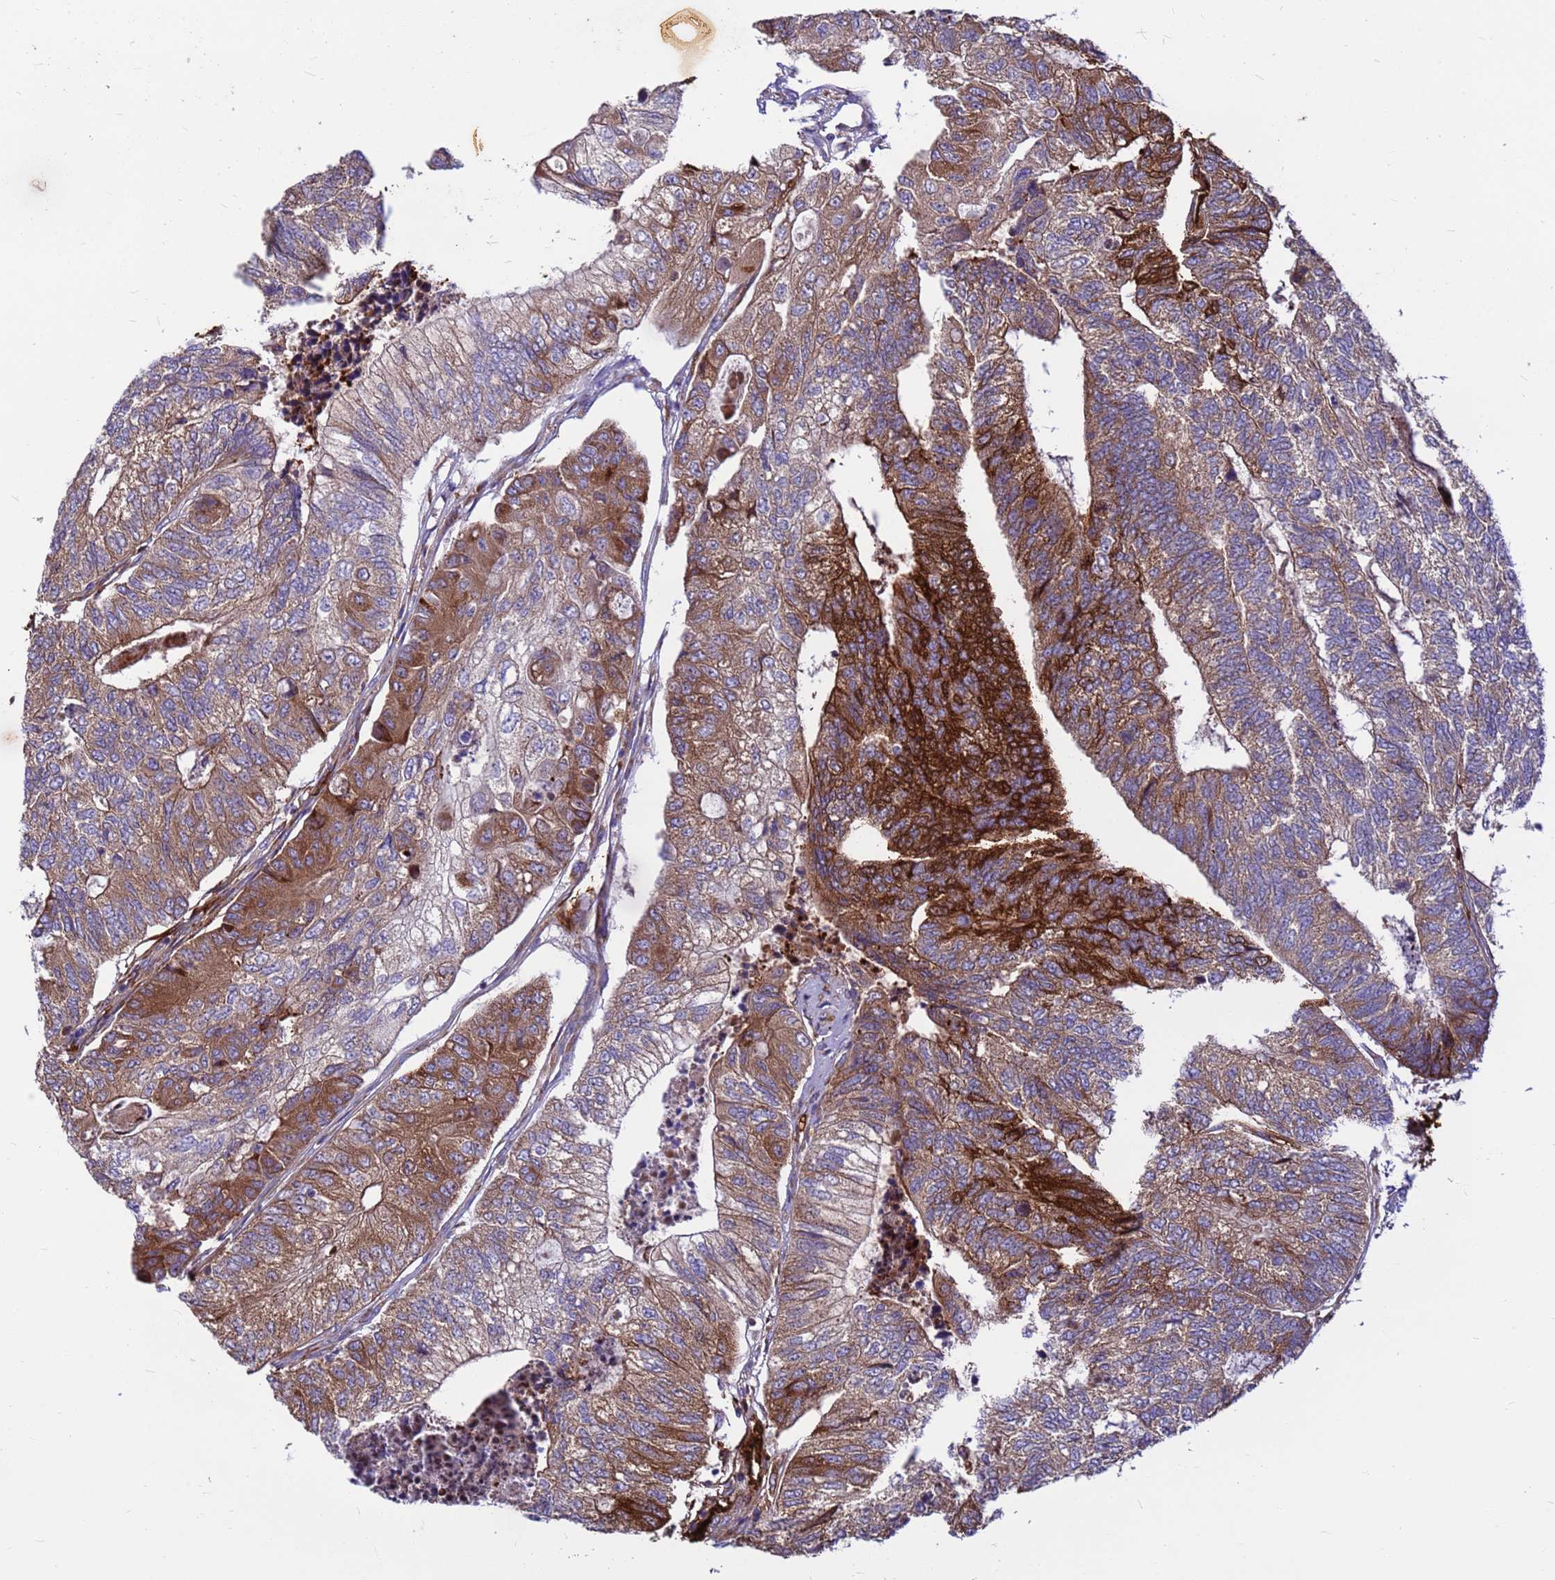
{"staining": {"intensity": "moderate", "quantity": ">75%", "location": "cytoplasmic/membranous"}, "tissue": "colorectal cancer", "cell_type": "Tumor cells", "image_type": "cancer", "snomed": [{"axis": "morphology", "description": "Adenocarcinoma, NOS"}, {"axis": "topography", "description": "Colon"}], "caption": "Human adenocarcinoma (colorectal) stained for a protein (brown) reveals moderate cytoplasmic/membranous positive expression in approximately >75% of tumor cells.", "gene": "ZNF669", "patient": {"sex": "female", "age": 67}}